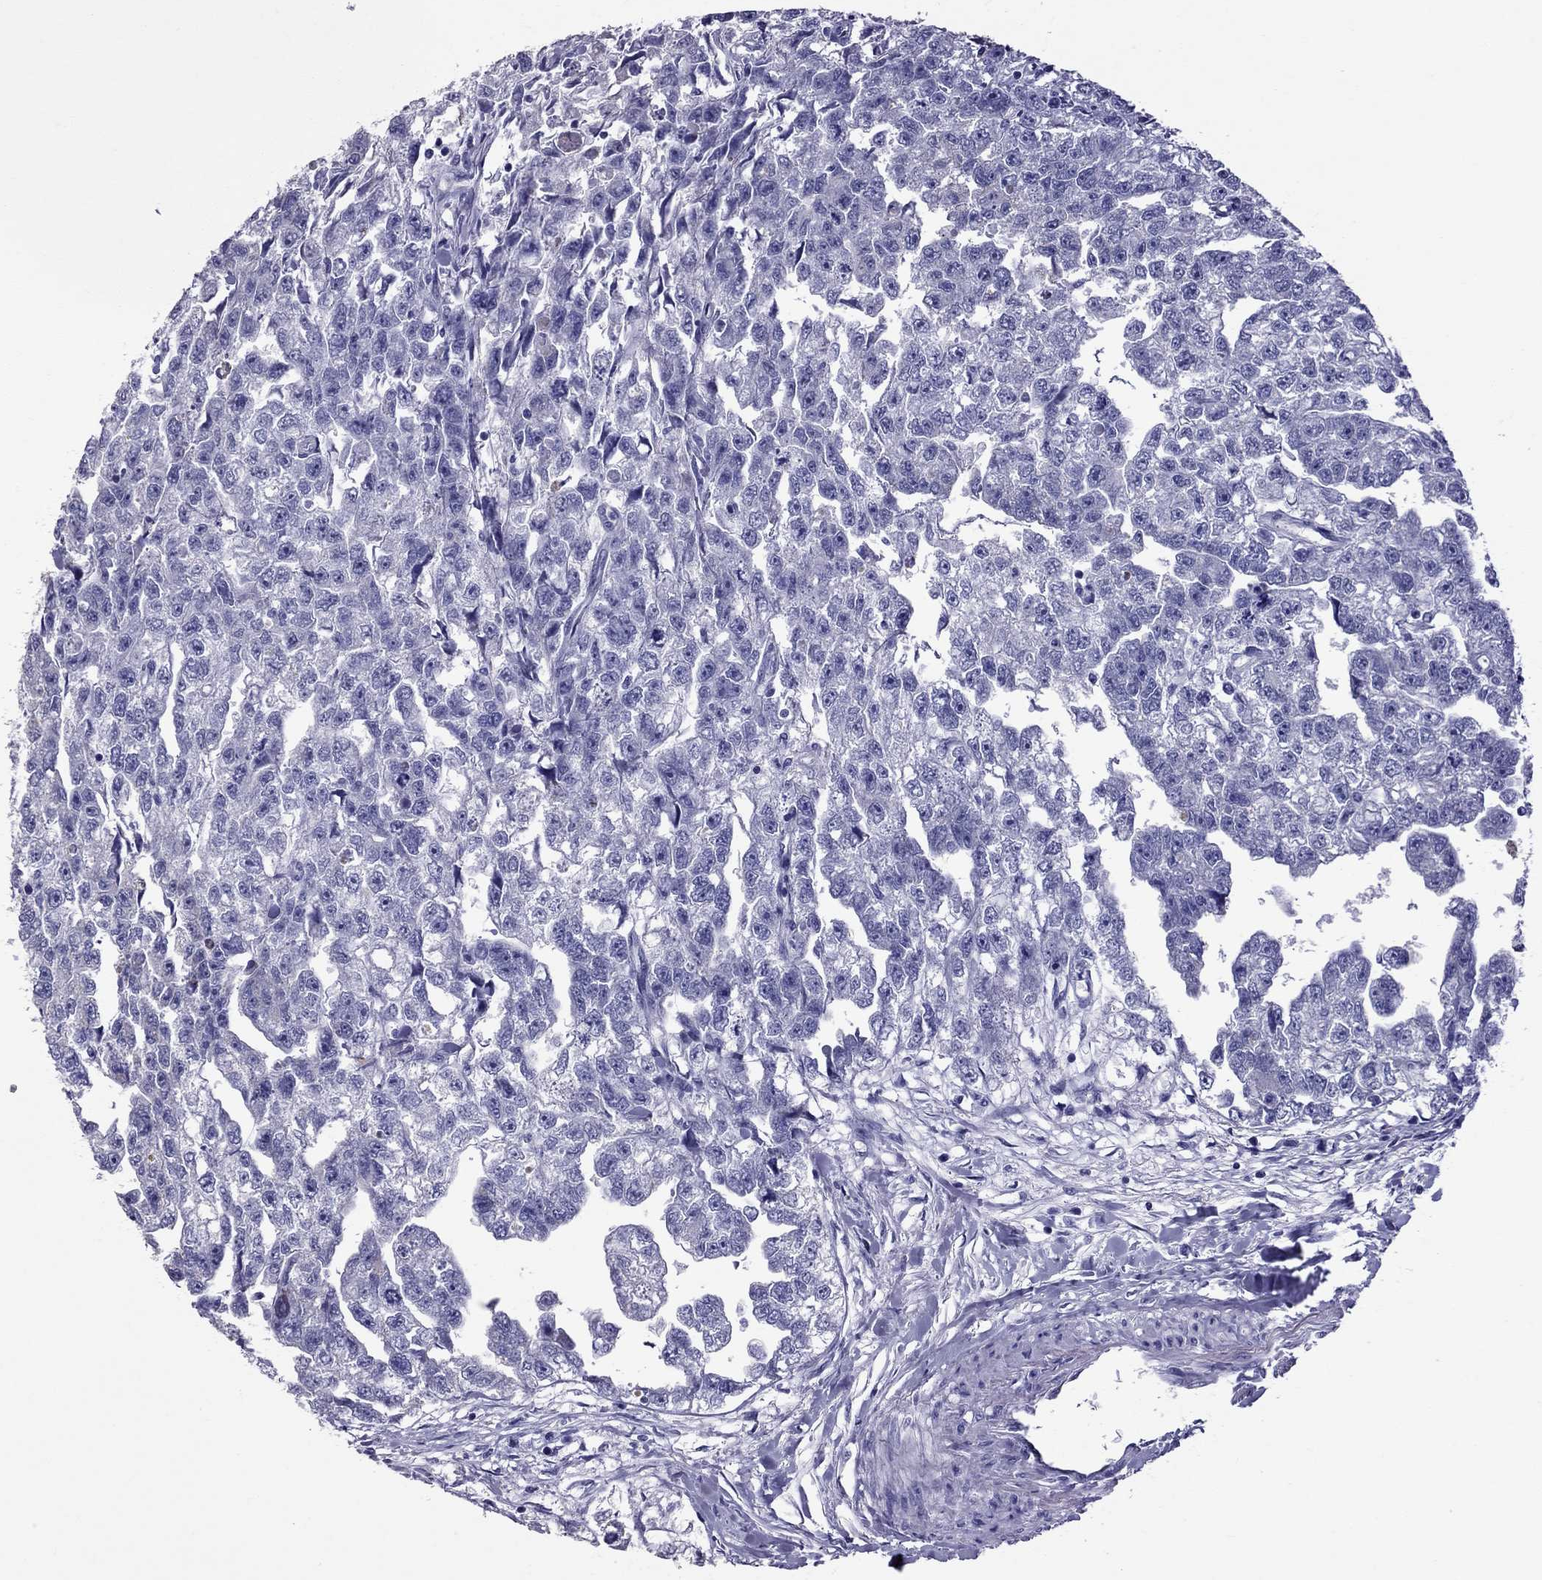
{"staining": {"intensity": "negative", "quantity": "none", "location": "none"}, "tissue": "testis cancer", "cell_type": "Tumor cells", "image_type": "cancer", "snomed": [{"axis": "morphology", "description": "Carcinoma, Embryonal, NOS"}, {"axis": "morphology", "description": "Teratoma, malignant, NOS"}, {"axis": "topography", "description": "Testis"}], "caption": "There is no significant expression in tumor cells of teratoma (malignant) (testis).", "gene": "TTLL13", "patient": {"sex": "male", "age": 44}}